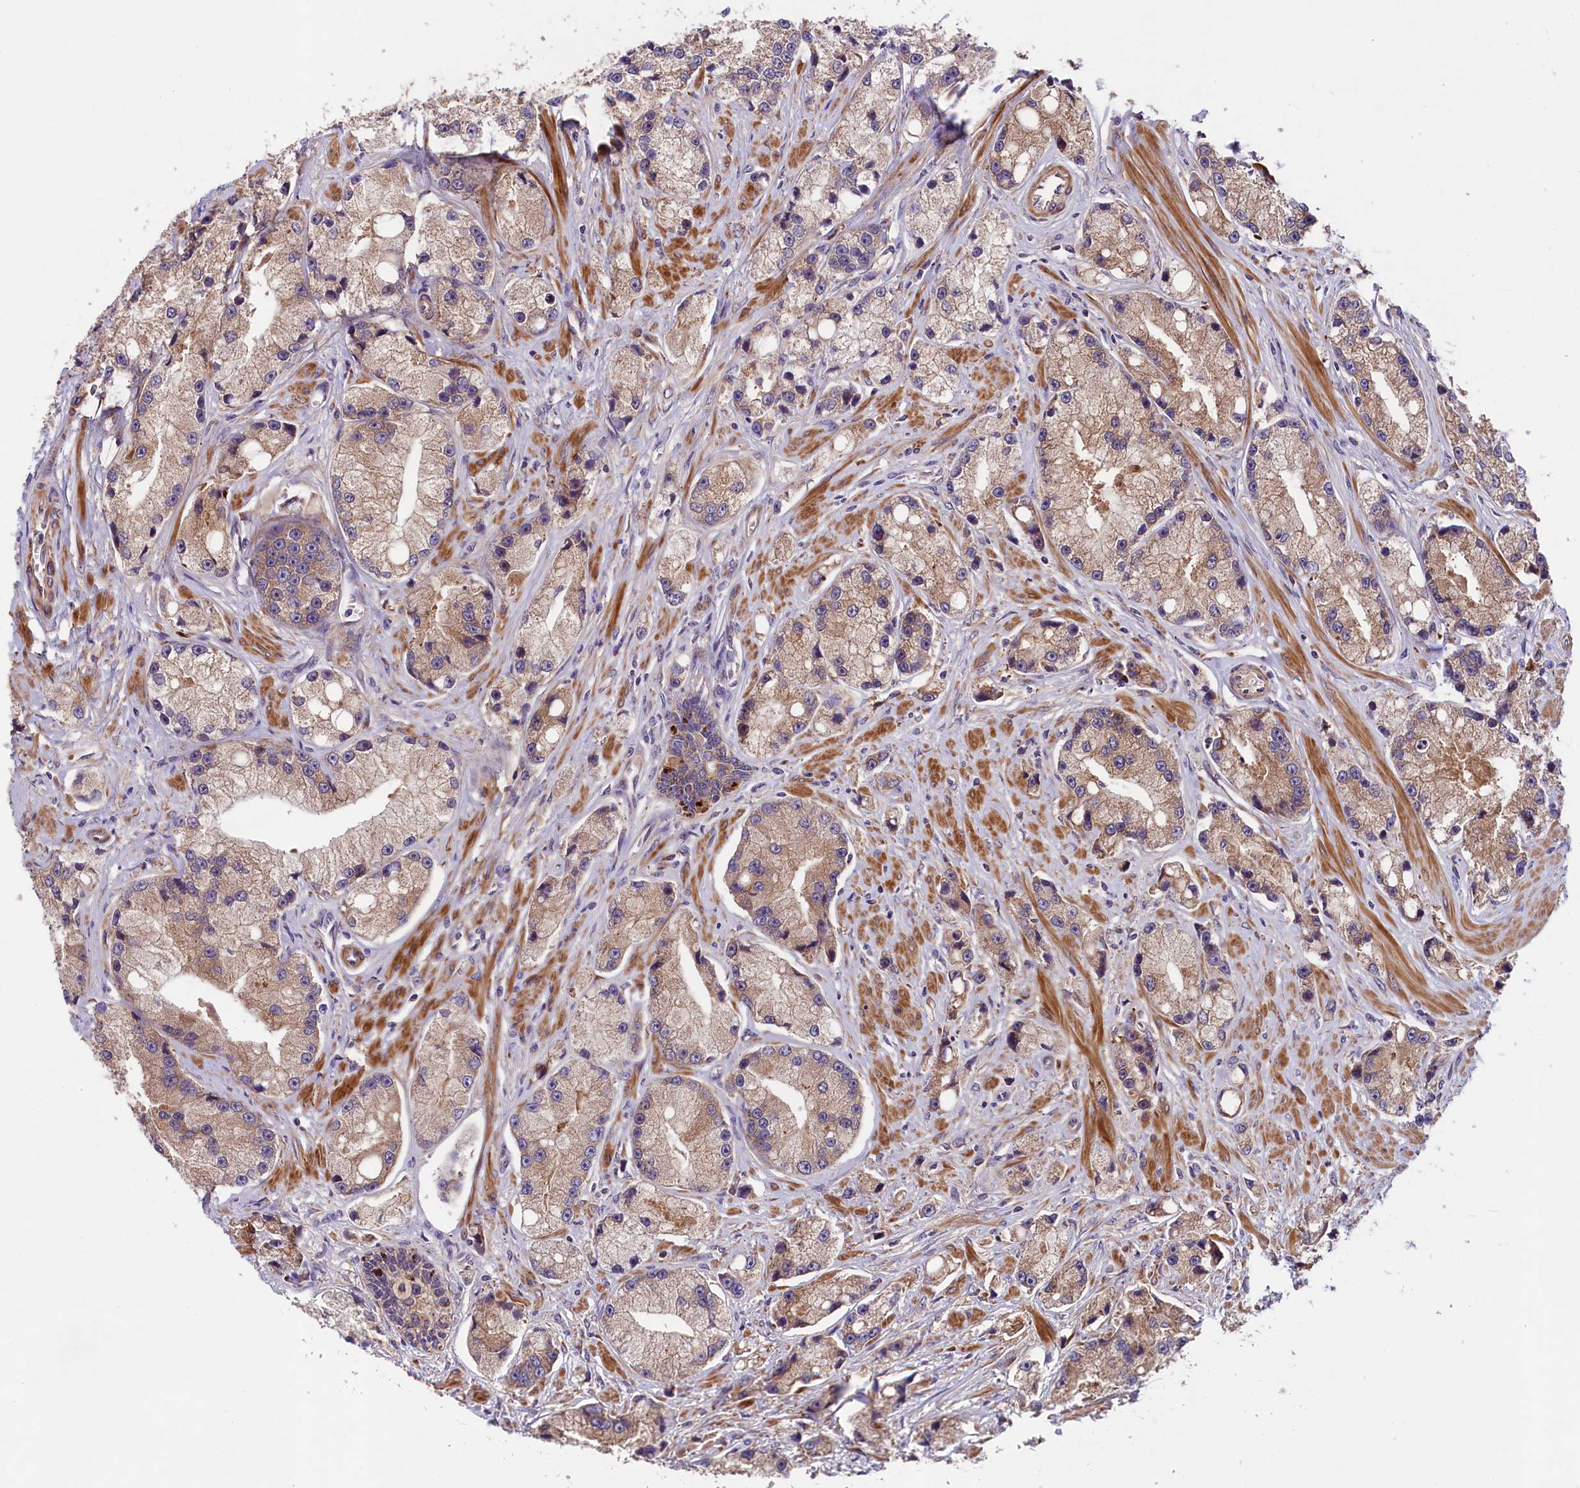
{"staining": {"intensity": "weak", "quantity": ">75%", "location": "cytoplasmic/membranous"}, "tissue": "prostate cancer", "cell_type": "Tumor cells", "image_type": "cancer", "snomed": [{"axis": "morphology", "description": "Adenocarcinoma, High grade"}, {"axis": "topography", "description": "Prostate"}], "caption": "Immunohistochemical staining of human high-grade adenocarcinoma (prostate) shows low levels of weak cytoplasmic/membranous staining in about >75% of tumor cells.", "gene": "COG8", "patient": {"sex": "male", "age": 74}}